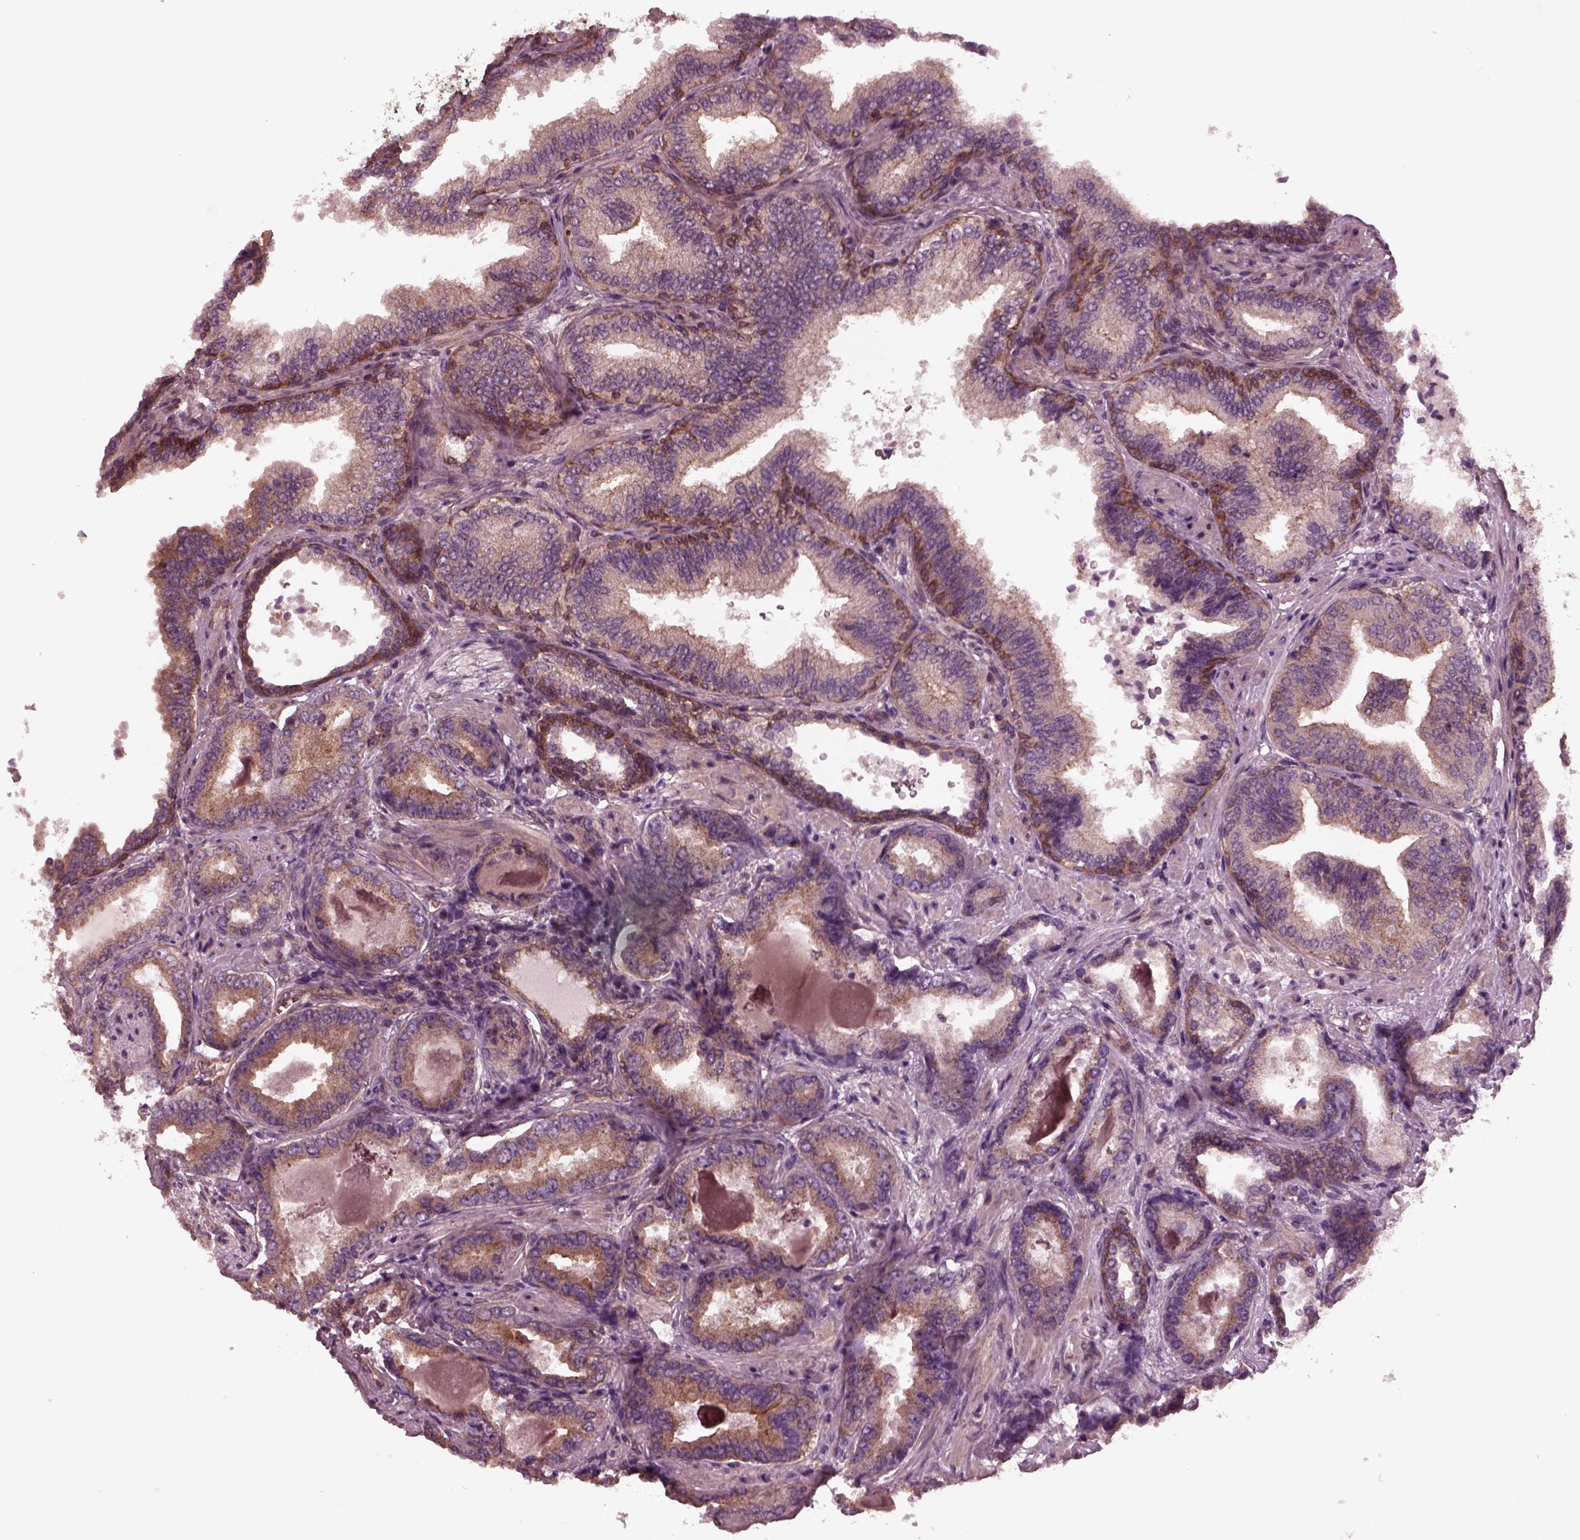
{"staining": {"intensity": "moderate", "quantity": ">75%", "location": "cytoplasmic/membranous"}, "tissue": "prostate cancer", "cell_type": "Tumor cells", "image_type": "cancer", "snomed": [{"axis": "morphology", "description": "Adenocarcinoma, NOS"}, {"axis": "topography", "description": "Prostate"}], "caption": "Protein analysis of adenocarcinoma (prostate) tissue displays moderate cytoplasmic/membranous staining in about >75% of tumor cells. (DAB IHC with brightfield microscopy, high magnification).", "gene": "TUBG1", "patient": {"sex": "male", "age": 64}}